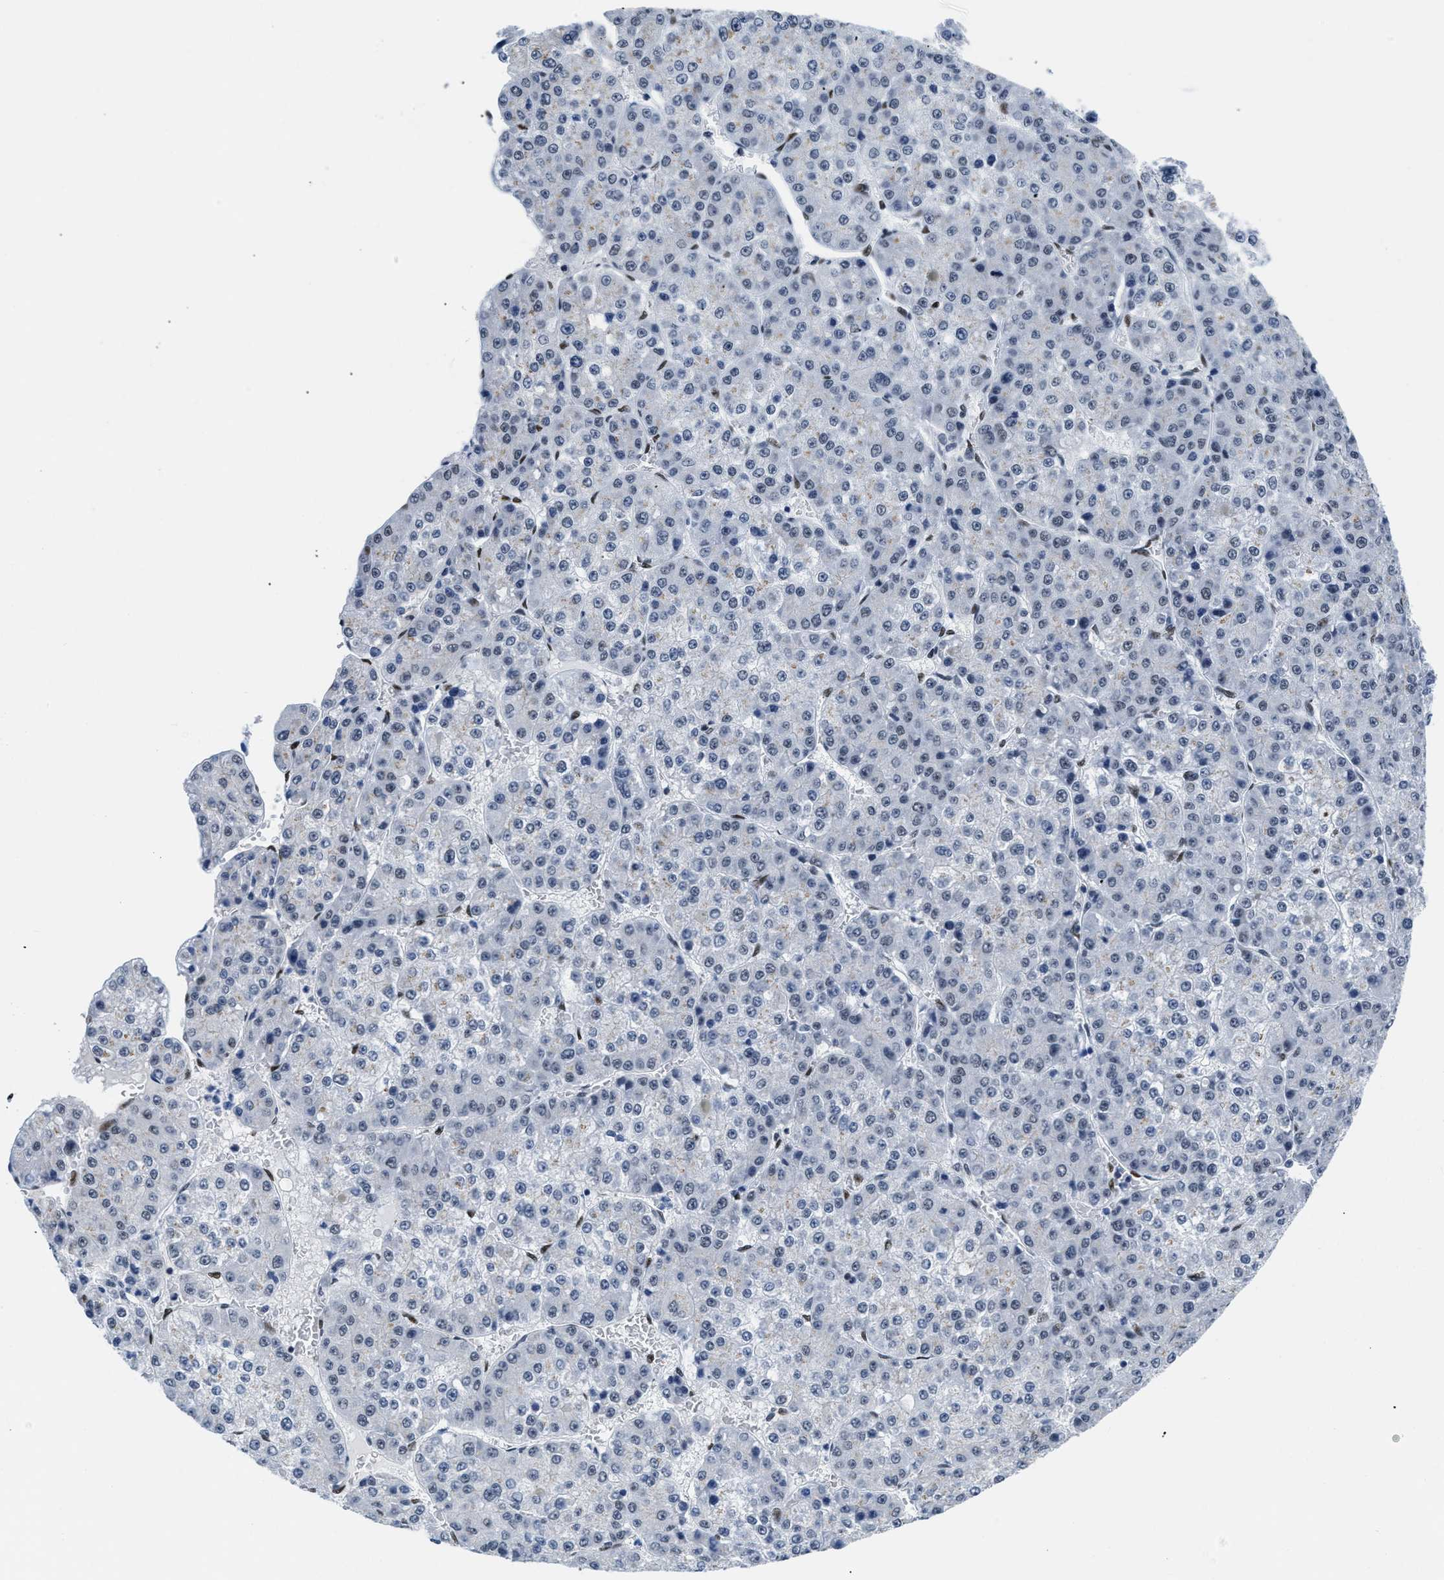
{"staining": {"intensity": "moderate", "quantity": "<25%", "location": "nuclear"}, "tissue": "liver cancer", "cell_type": "Tumor cells", "image_type": "cancer", "snomed": [{"axis": "morphology", "description": "Carcinoma, Hepatocellular, NOS"}, {"axis": "topography", "description": "Liver"}], "caption": "Protein staining of liver cancer (hepatocellular carcinoma) tissue reveals moderate nuclear expression in approximately <25% of tumor cells.", "gene": "CTBP1", "patient": {"sex": "female", "age": 73}}